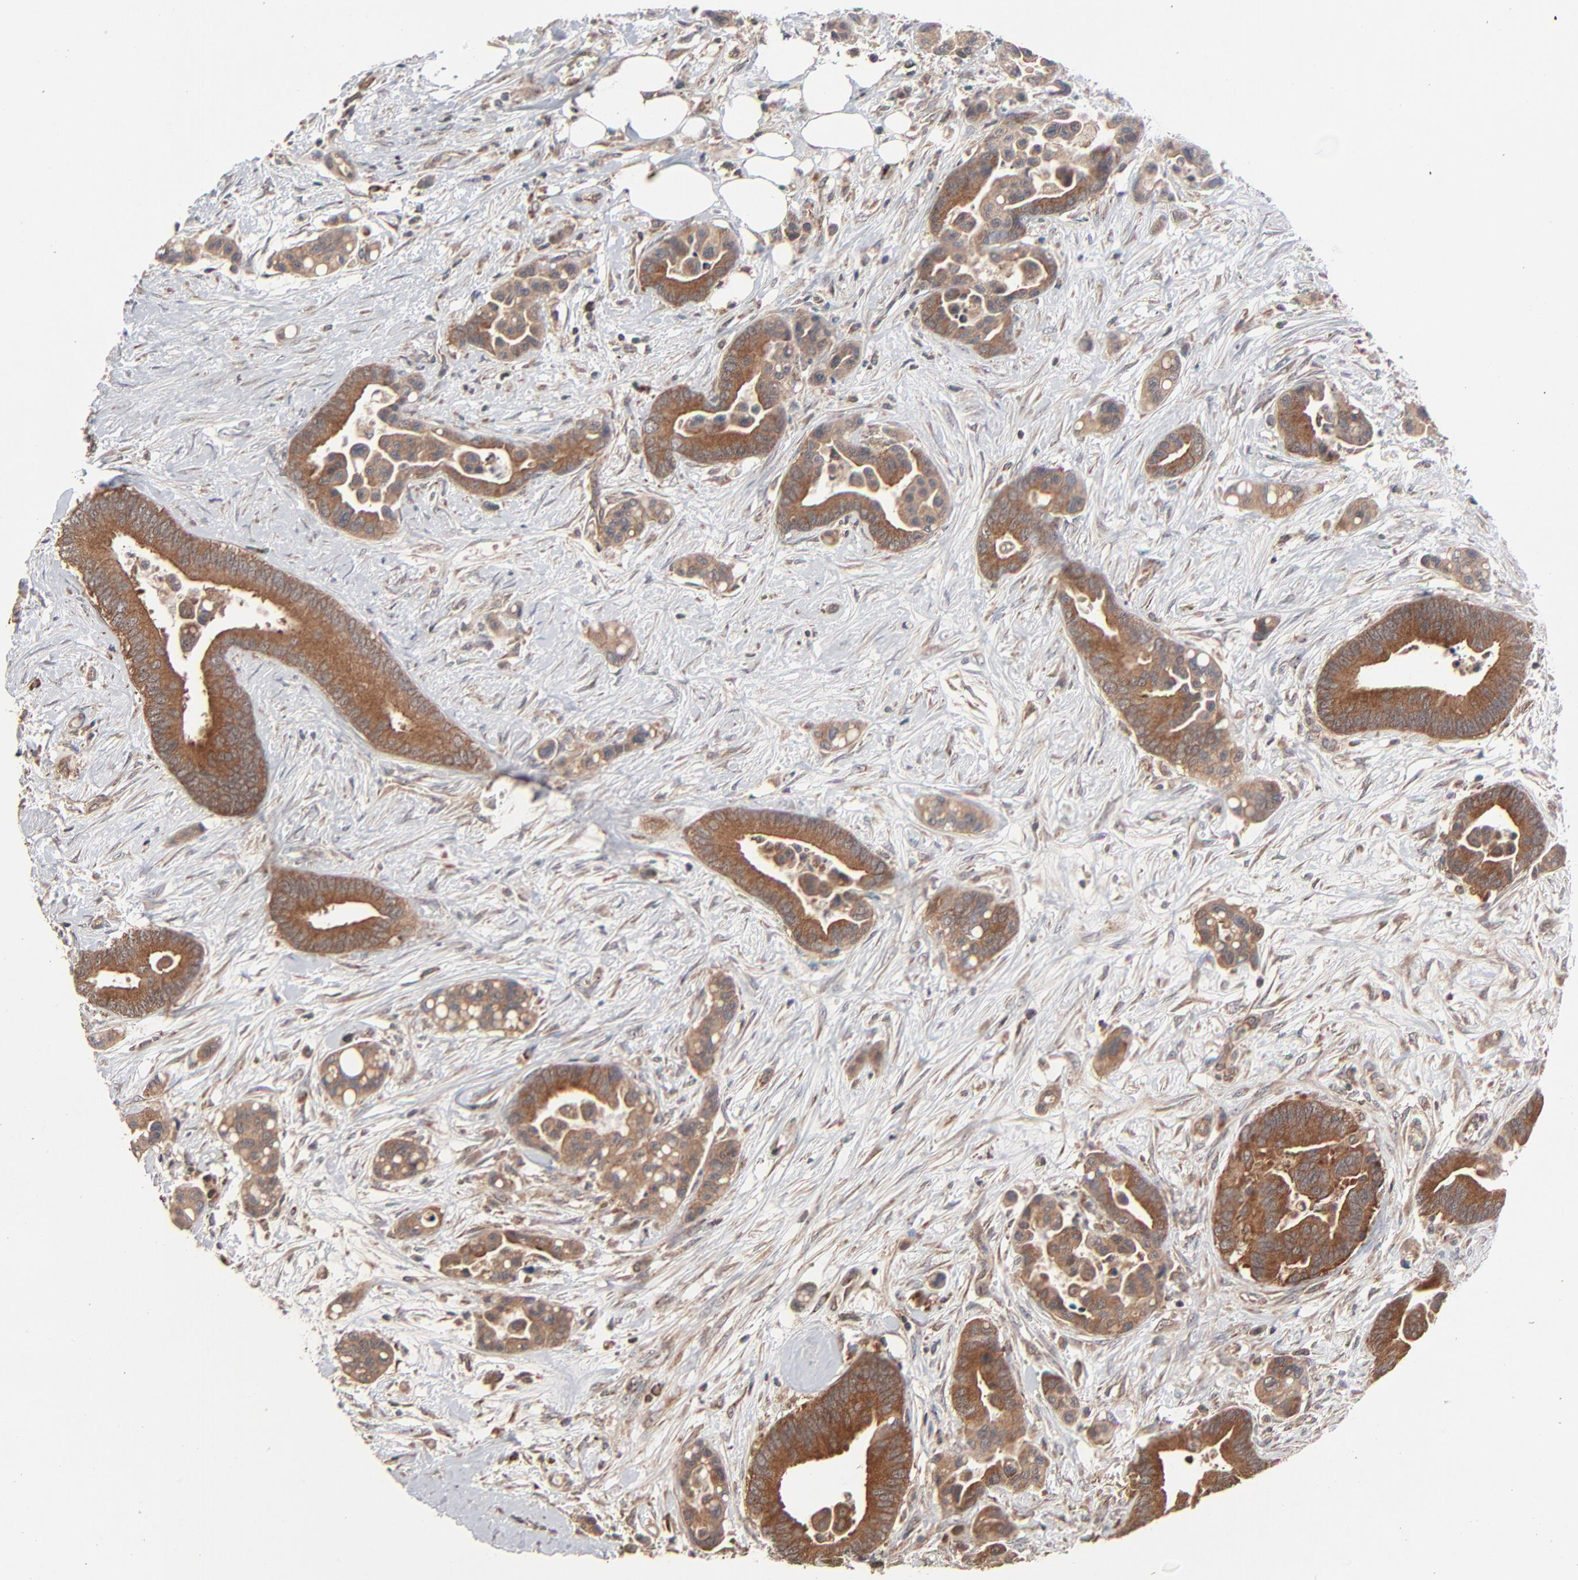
{"staining": {"intensity": "moderate", "quantity": ">75%", "location": "cytoplasmic/membranous"}, "tissue": "colorectal cancer", "cell_type": "Tumor cells", "image_type": "cancer", "snomed": [{"axis": "morphology", "description": "Adenocarcinoma, NOS"}, {"axis": "topography", "description": "Colon"}], "caption": "Brown immunohistochemical staining in colorectal cancer (adenocarcinoma) exhibits moderate cytoplasmic/membranous staining in approximately >75% of tumor cells.", "gene": "ABLIM3", "patient": {"sex": "male", "age": 82}}